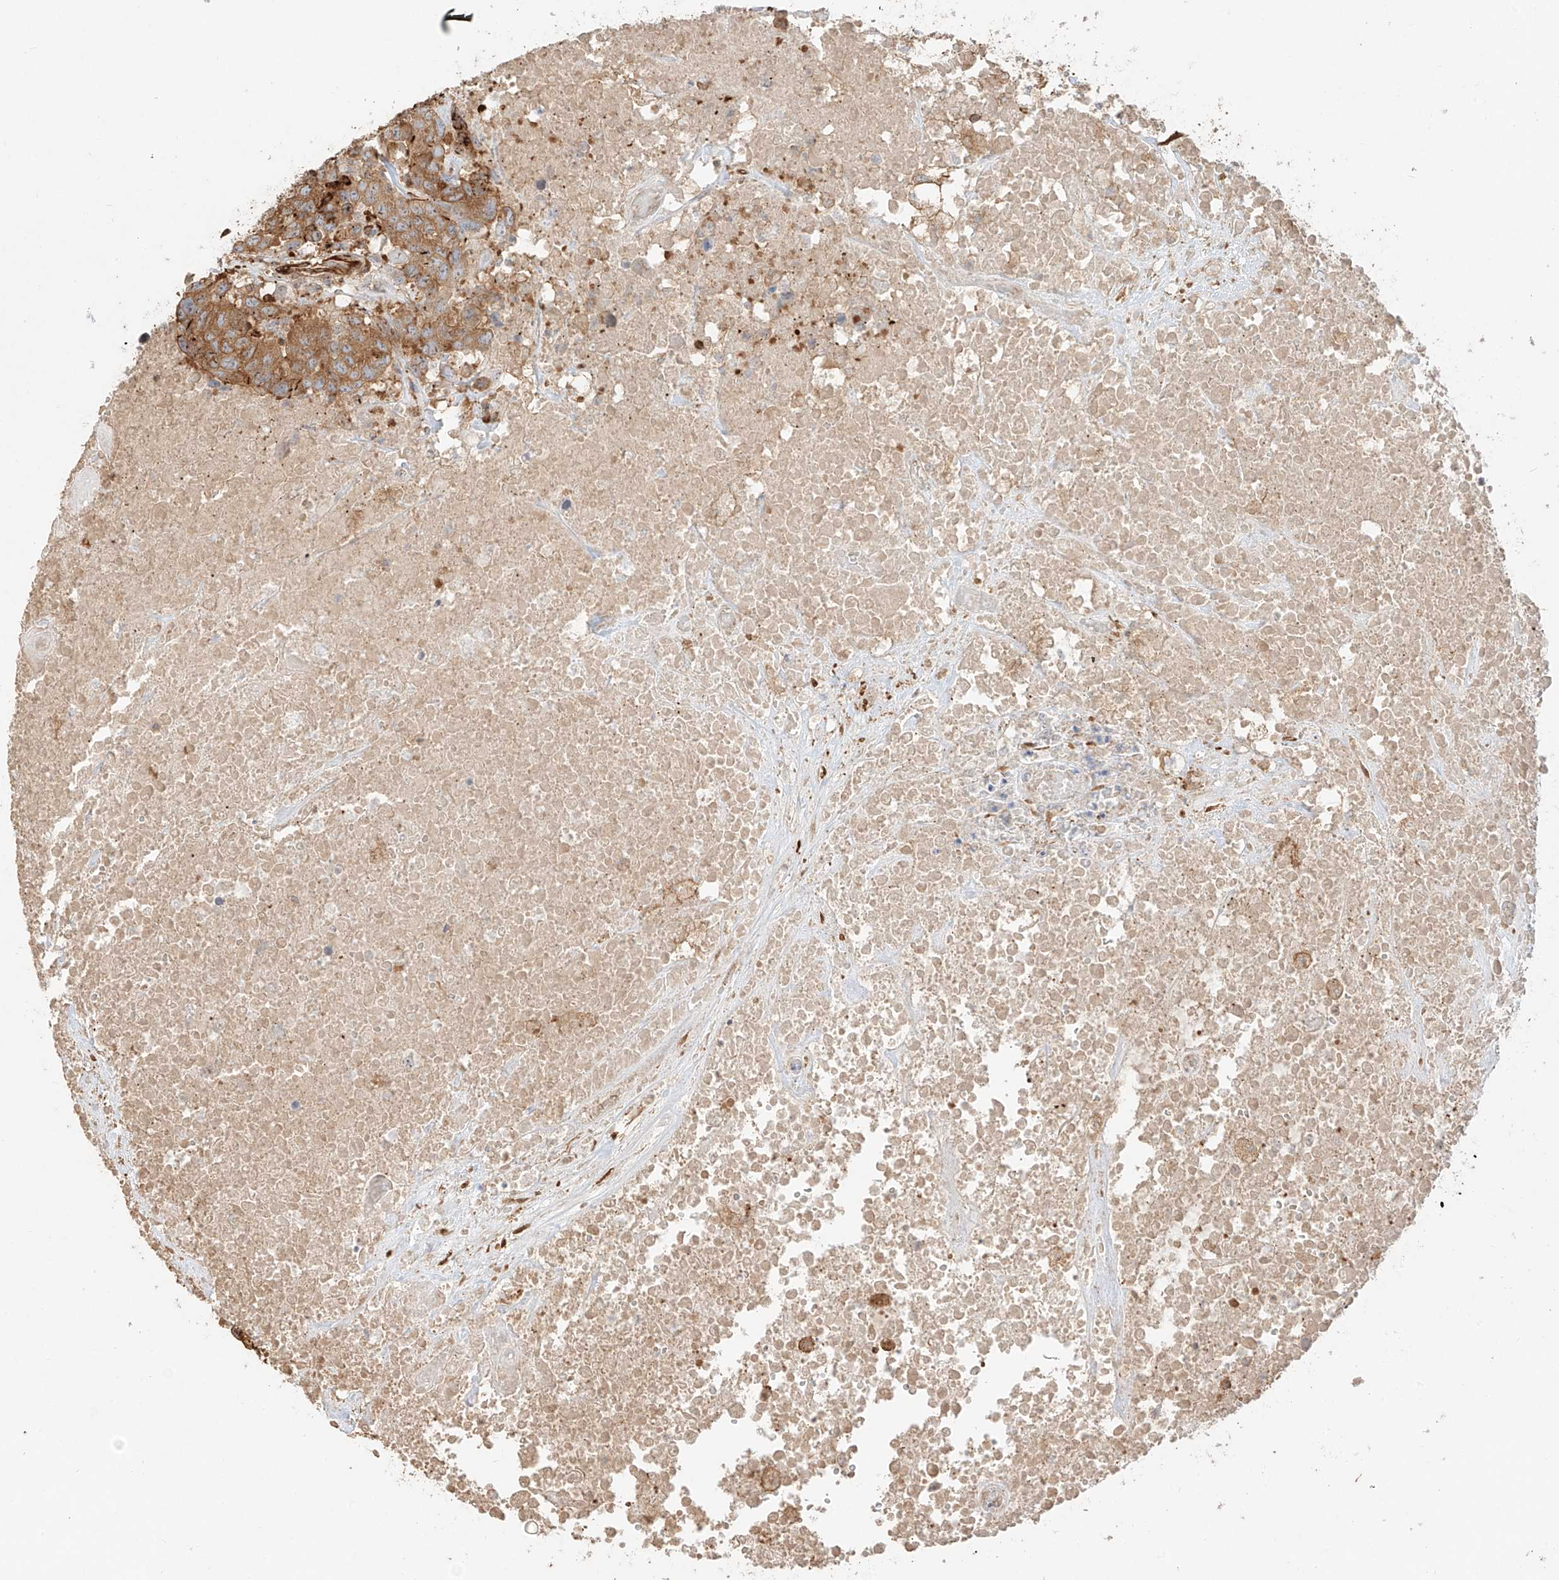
{"staining": {"intensity": "moderate", "quantity": ">75%", "location": "cytoplasmic/membranous"}, "tissue": "head and neck cancer", "cell_type": "Tumor cells", "image_type": "cancer", "snomed": [{"axis": "morphology", "description": "Squamous cell carcinoma, NOS"}, {"axis": "topography", "description": "Head-Neck"}], "caption": "Human squamous cell carcinoma (head and neck) stained with a protein marker exhibits moderate staining in tumor cells.", "gene": "SNX9", "patient": {"sex": "male", "age": 66}}